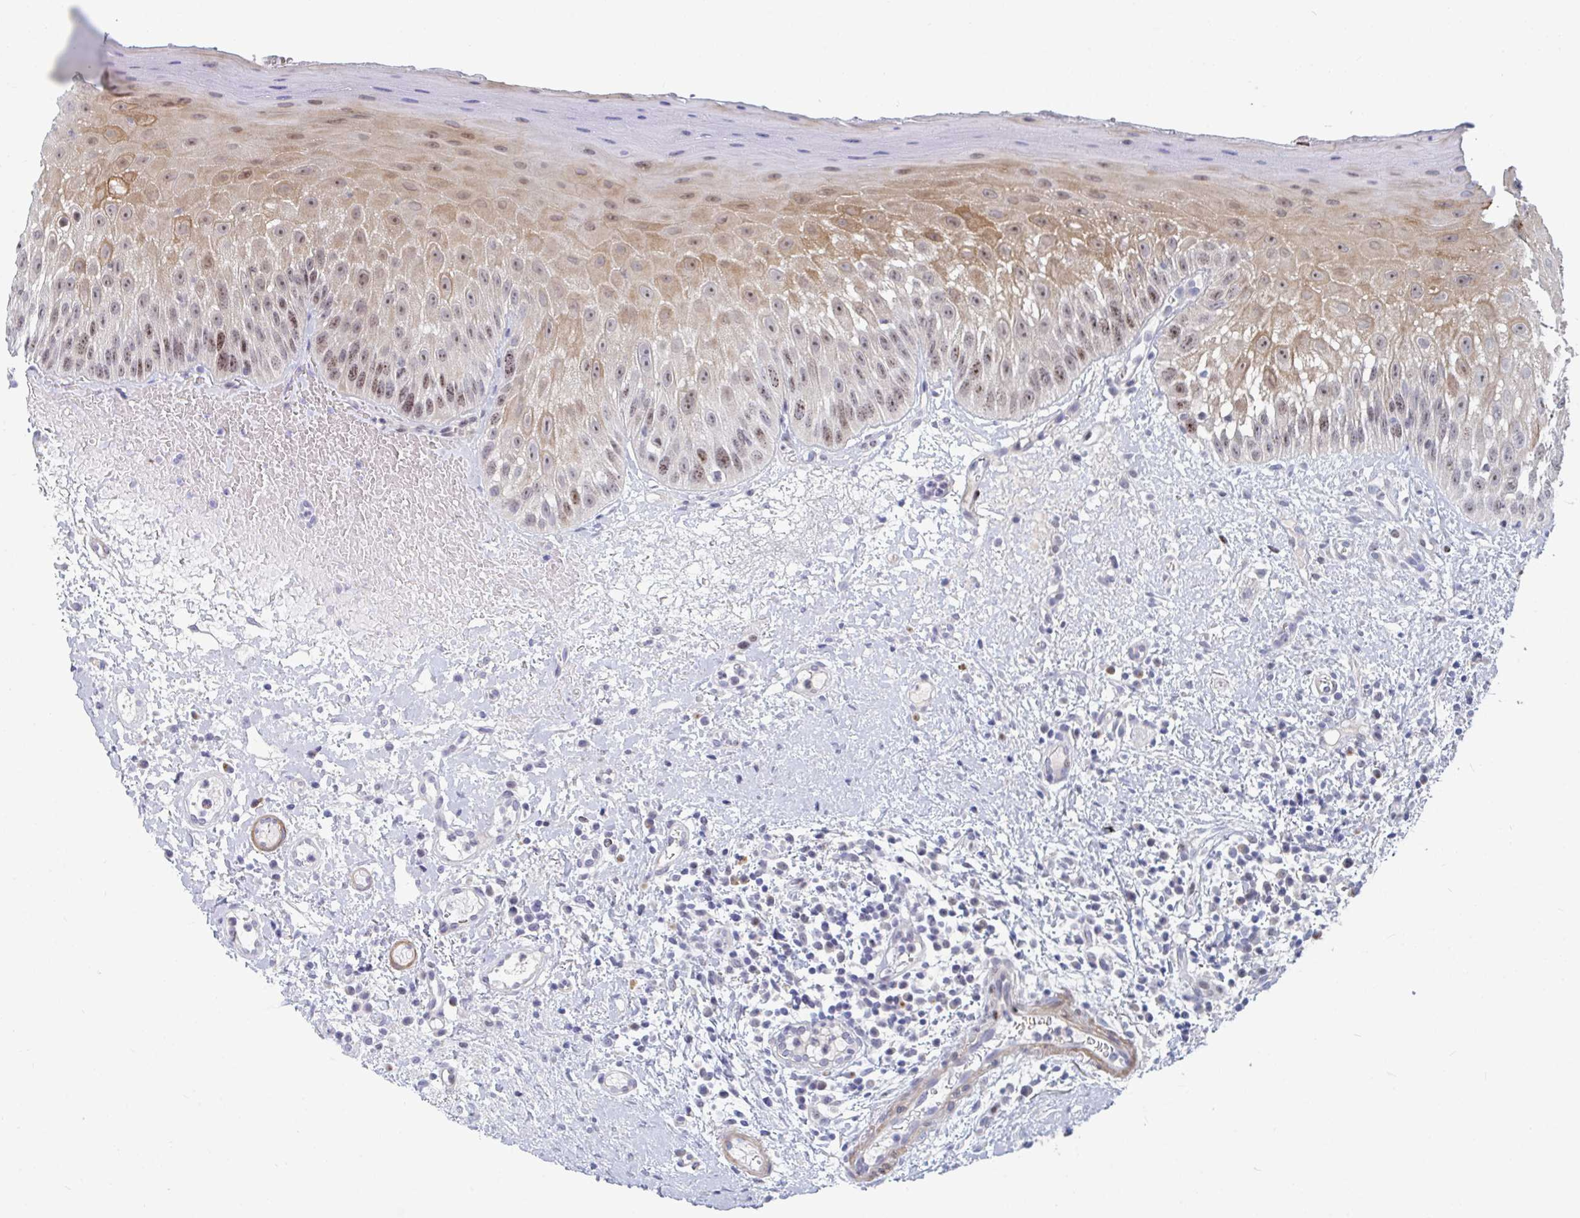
{"staining": {"intensity": "moderate", "quantity": "25%-75%", "location": "cytoplasmic/membranous,nuclear"}, "tissue": "oral mucosa", "cell_type": "Squamous epithelial cells", "image_type": "normal", "snomed": [{"axis": "morphology", "description": "Normal tissue, NOS"}, {"axis": "topography", "description": "Oral tissue"}, {"axis": "topography", "description": "Tounge, NOS"}], "caption": "IHC histopathology image of normal oral mucosa: human oral mucosa stained using IHC reveals medium levels of moderate protein expression localized specifically in the cytoplasmic/membranous,nuclear of squamous epithelial cells, appearing as a cytoplasmic/membranous,nuclear brown color.", "gene": "CENPT", "patient": {"sex": "male", "age": 83}}